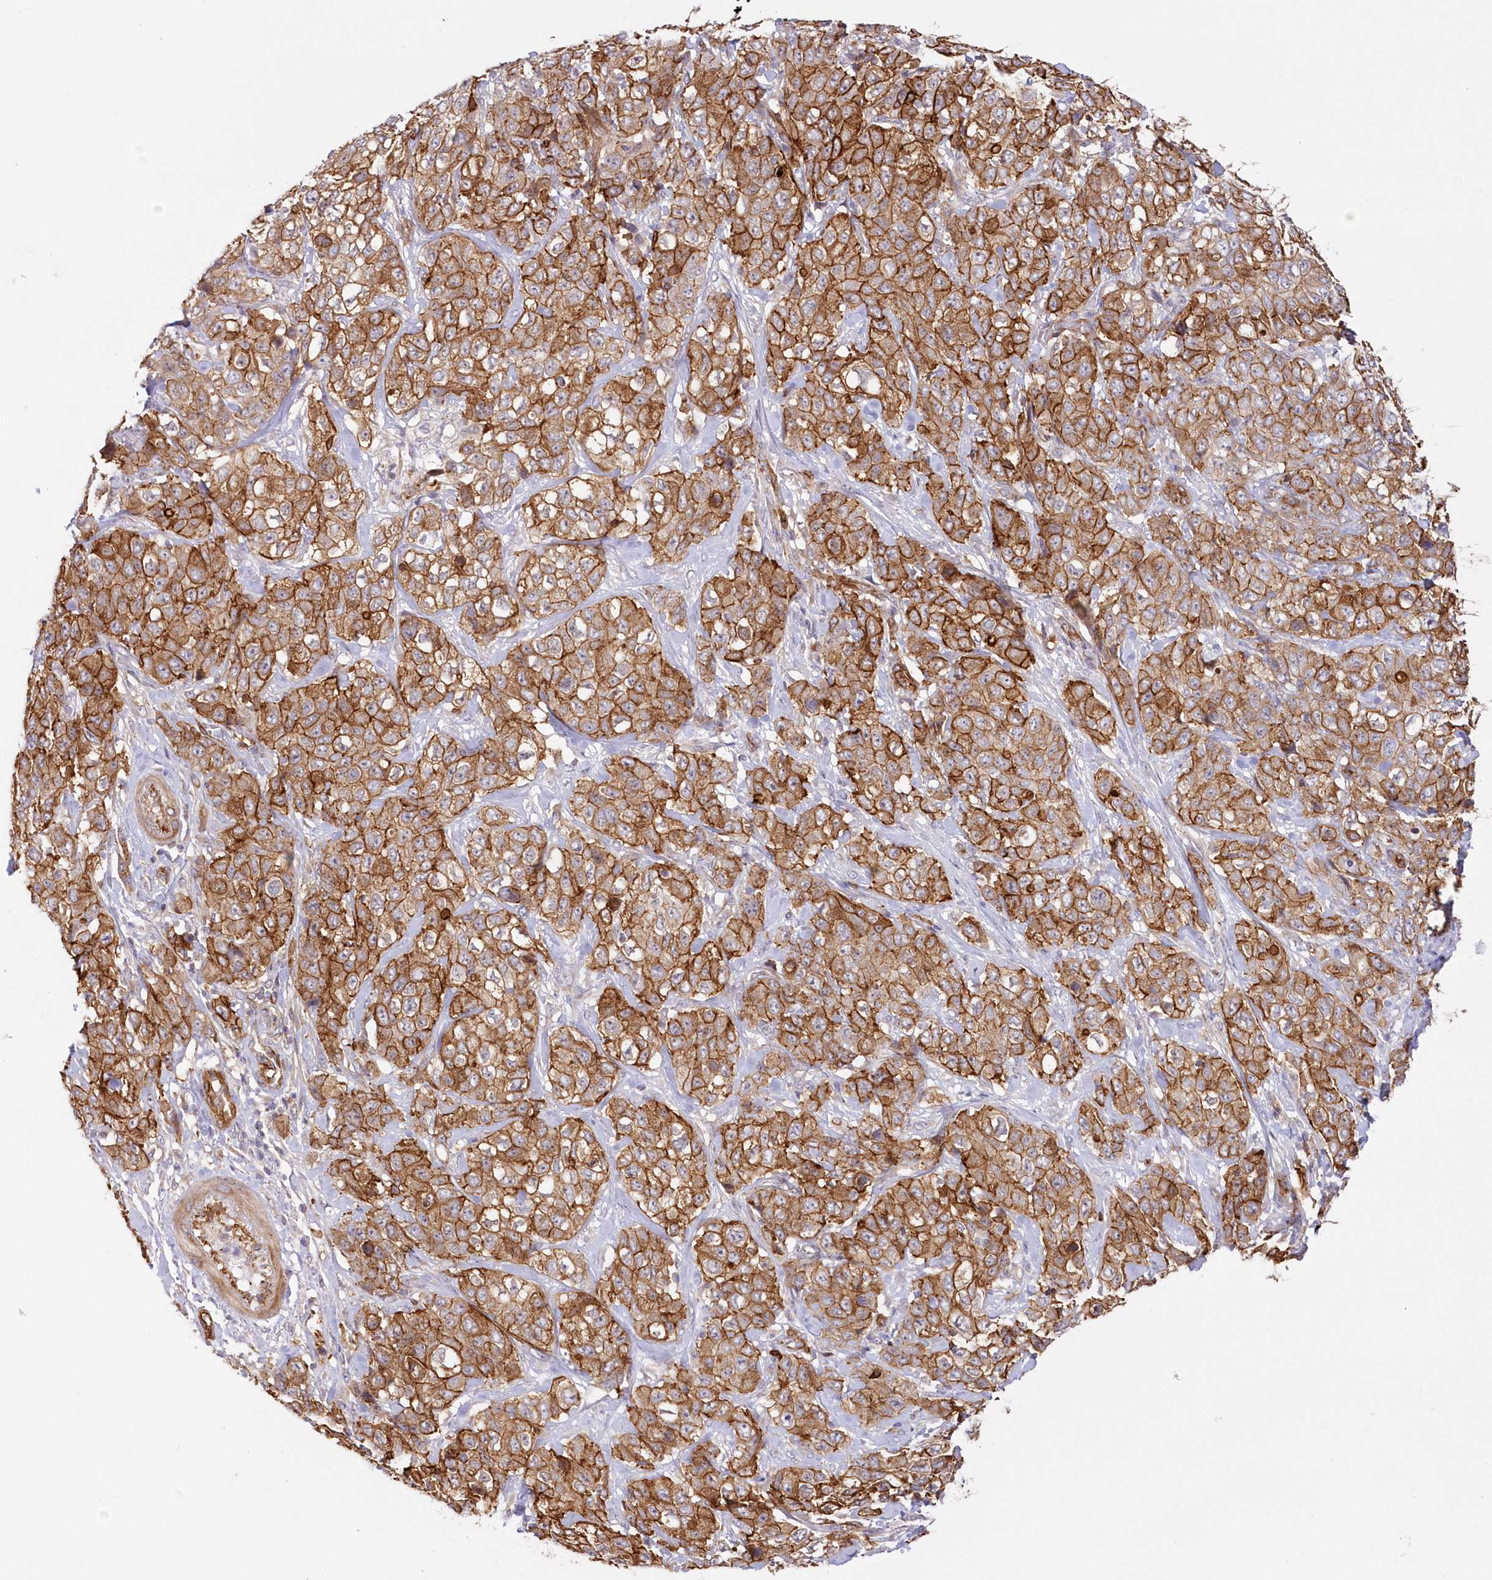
{"staining": {"intensity": "strong", "quantity": ">75%", "location": "cytoplasmic/membranous"}, "tissue": "stomach cancer", "cell_type": "Tumor cells", "image_type": "cancer", "snomed": [{"axis": "morphology", "description": "Adenocarcinoma, NOS"}, {"axis": "topography", "description": "Stomach"}], "caption": "Stomach cancer (adenocarcinoma) stained for a protein exhibits strong cytoplasmic/membranous positivity in tumor cells.", "gene": "AFAP1L2", "patient": {"sex": "male", "age": 48}}